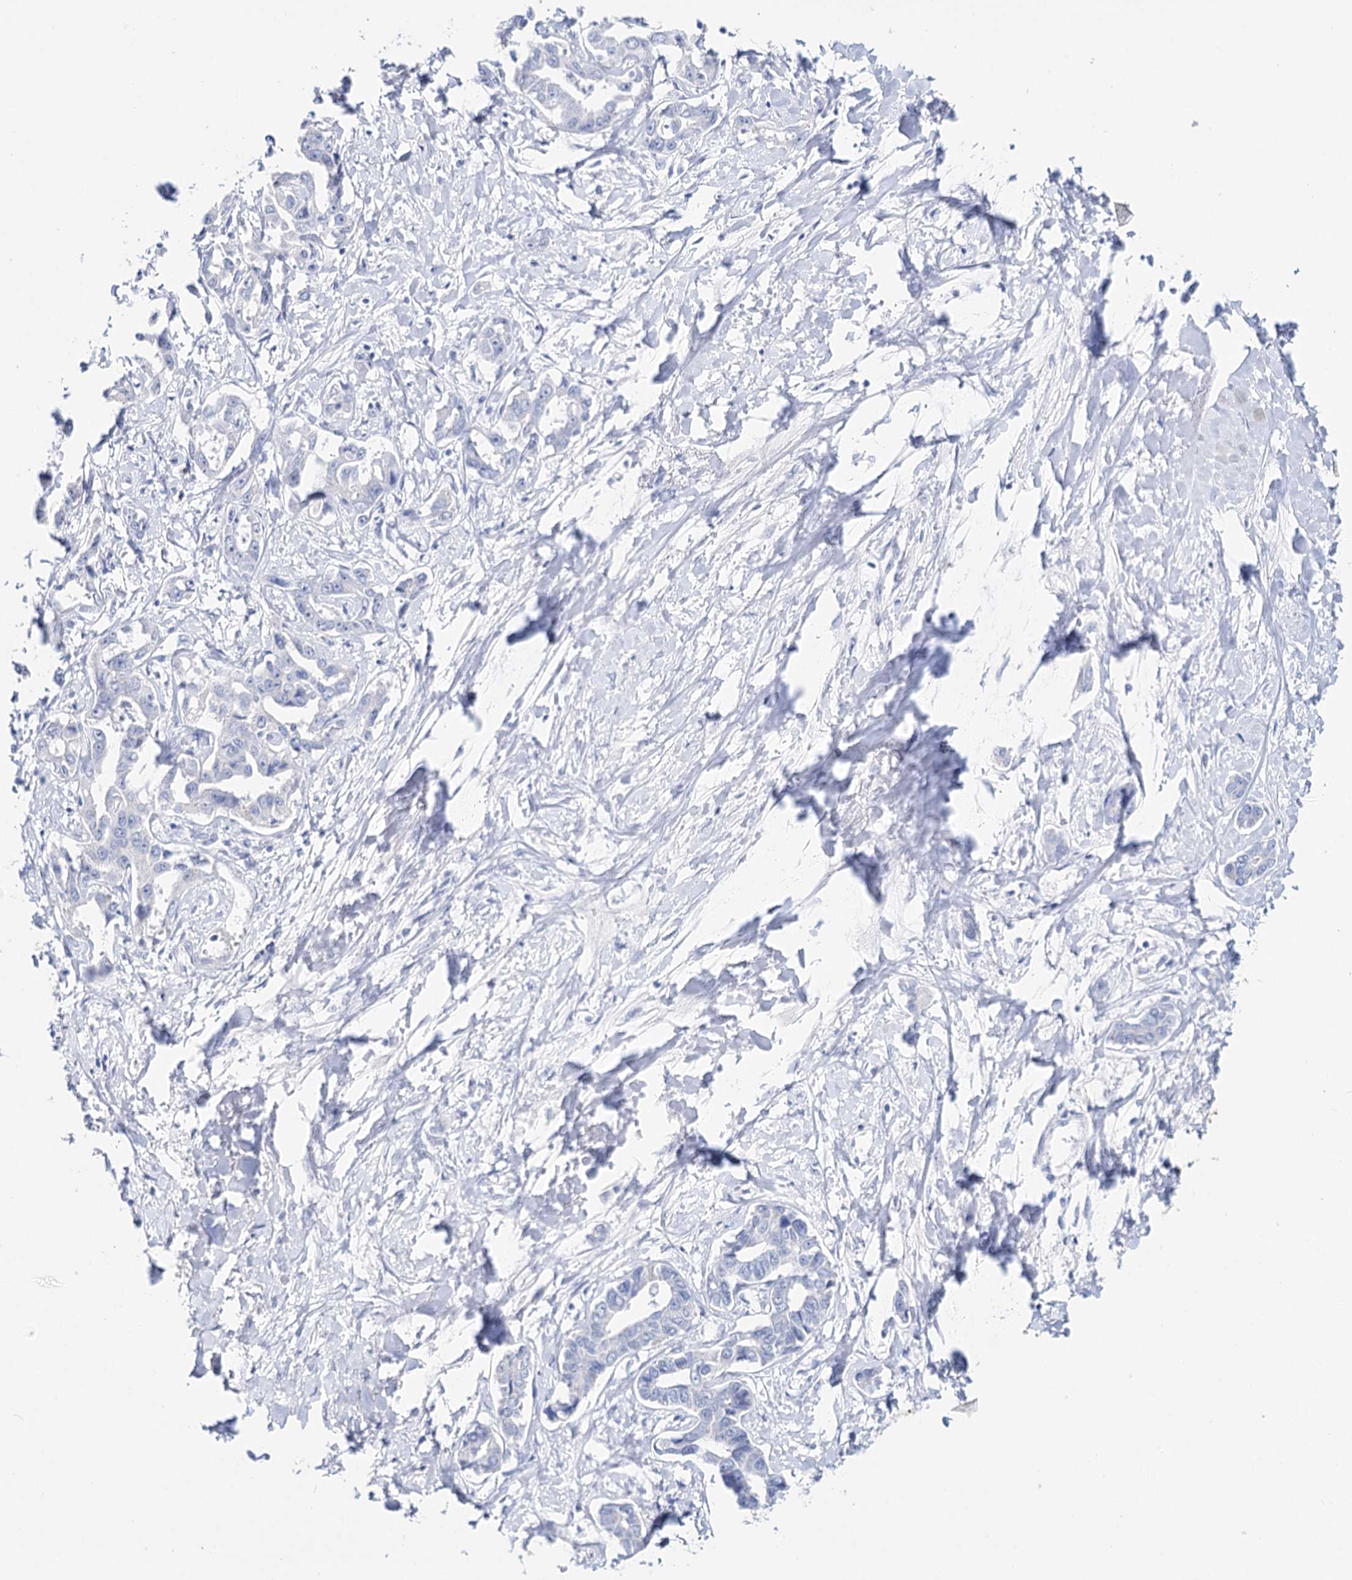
{"staining": {"intensity": "negative", "quantity": "none", "location": "none"}, "tissue": "liver cancer", "cell_type": "Tumor cells", "image_type": "cancer", "snomed": [{"axis": "morphology", "description": "Cholangiocarcinoma"}, {"axis": "topography", "description": "Liver"}], "caption": "An immunohistochemistry image of liver cholangiocarcinoma is shown. There is no staining in tumor cells of liver cholangiocarcinoma. (DAB (3,3'-diaminobenzidine) immunohistochemistry (IHC) with hematoxylin counter stain).", "gene": "CEACAM8", "patient": {"sex": "male", "age": 59}}